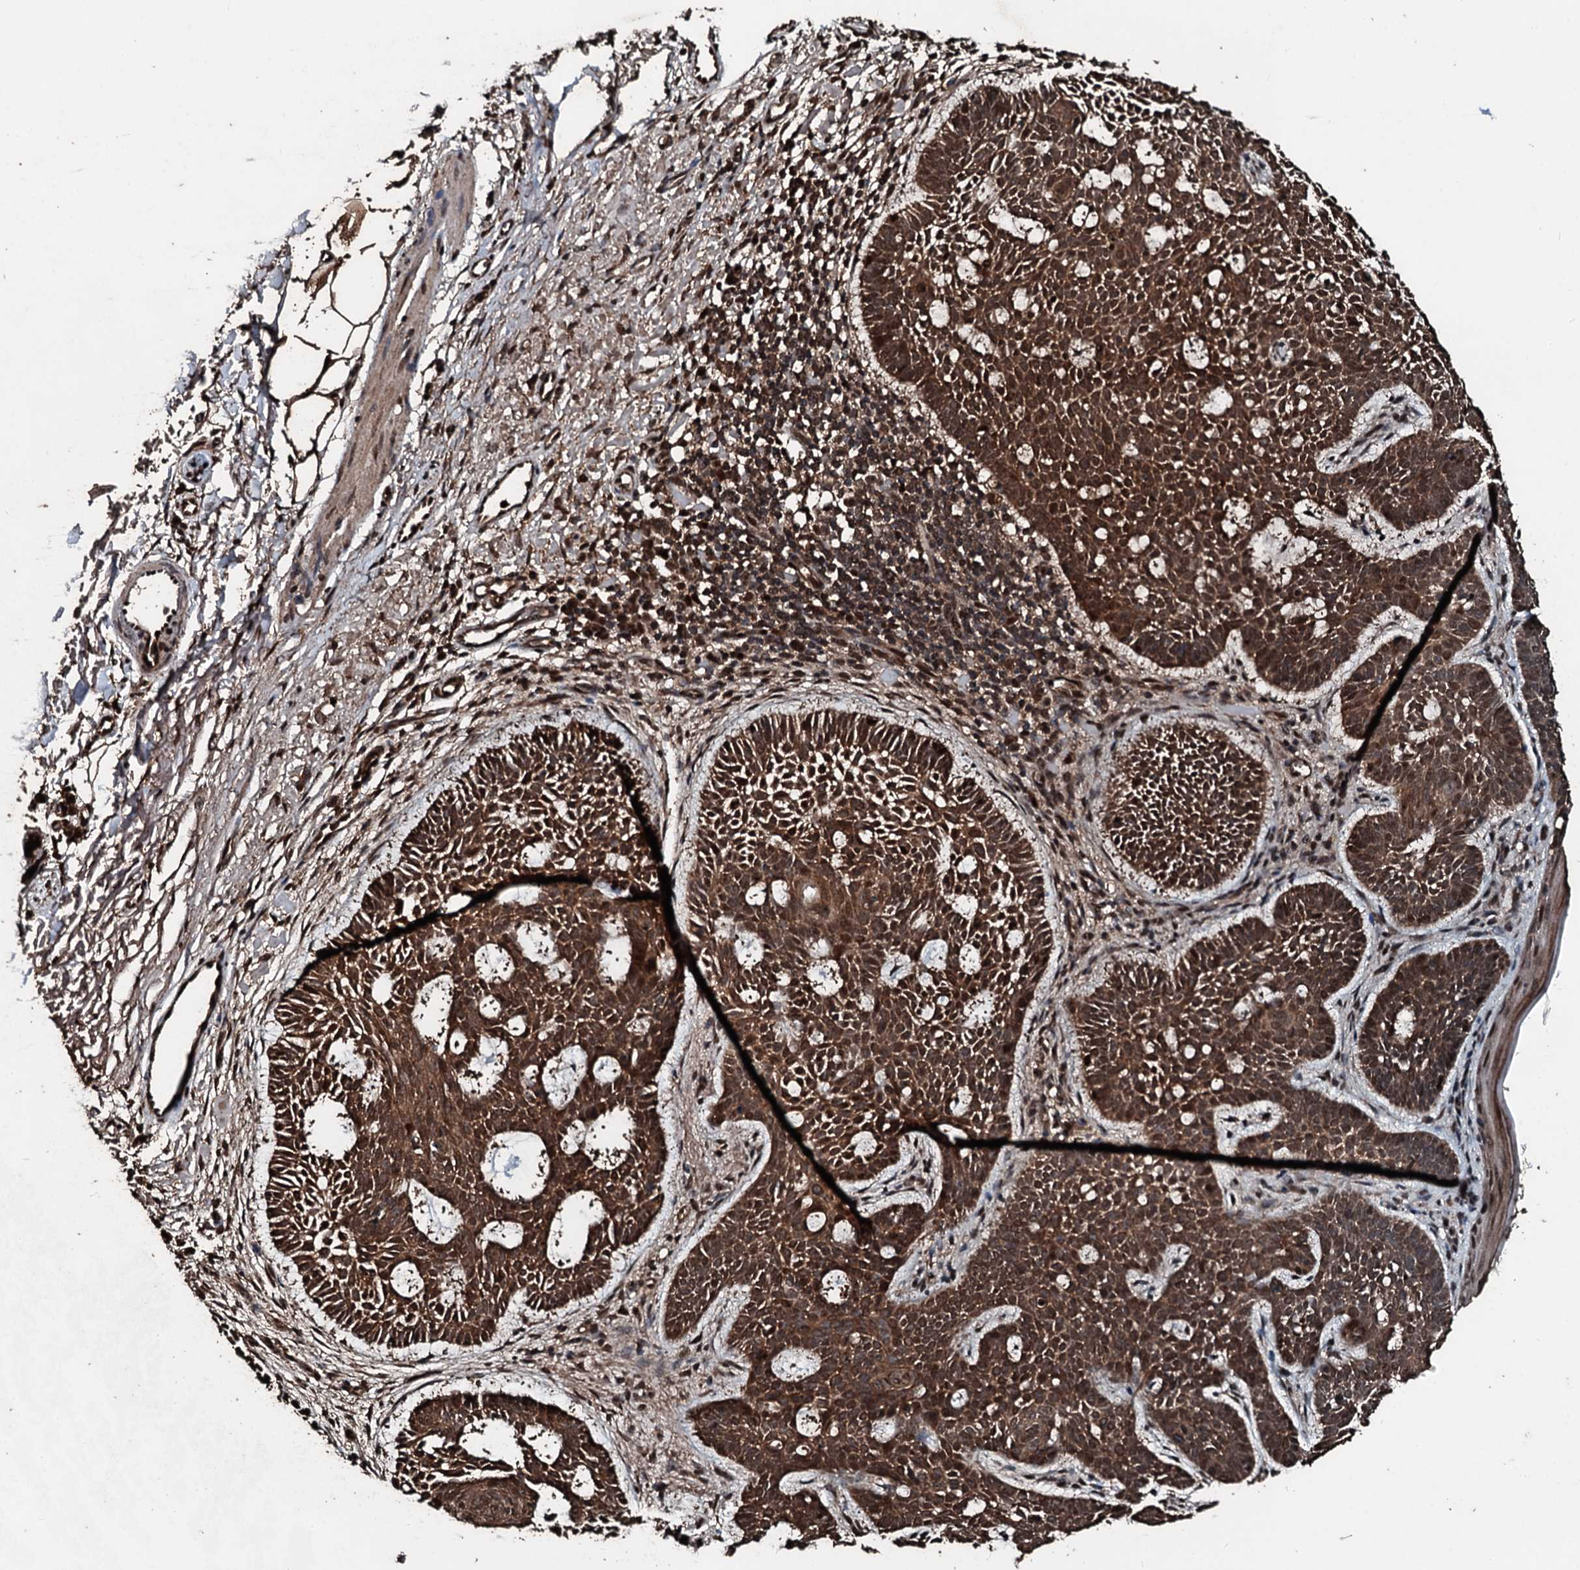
{"staining": {"intensity": "strong", "quantity": ">75%", "location": "cytoplasmic/membranous,nuclear"}, "tissue": "skin cancer", "cell_type": "Tumor cells", "image_type": "cancer", "snomed": [{"axis": "morphology", "description": "Basal cell carcinoma"}, {"axis": "topography", "description": "Skin"}], "caption": "Human skin basal cell carcinoma stained with a protein marker demonstrates strong staining in tumor cells.", "gene": "FAAP24", "patient": {"sex": "male", "age": 85}}